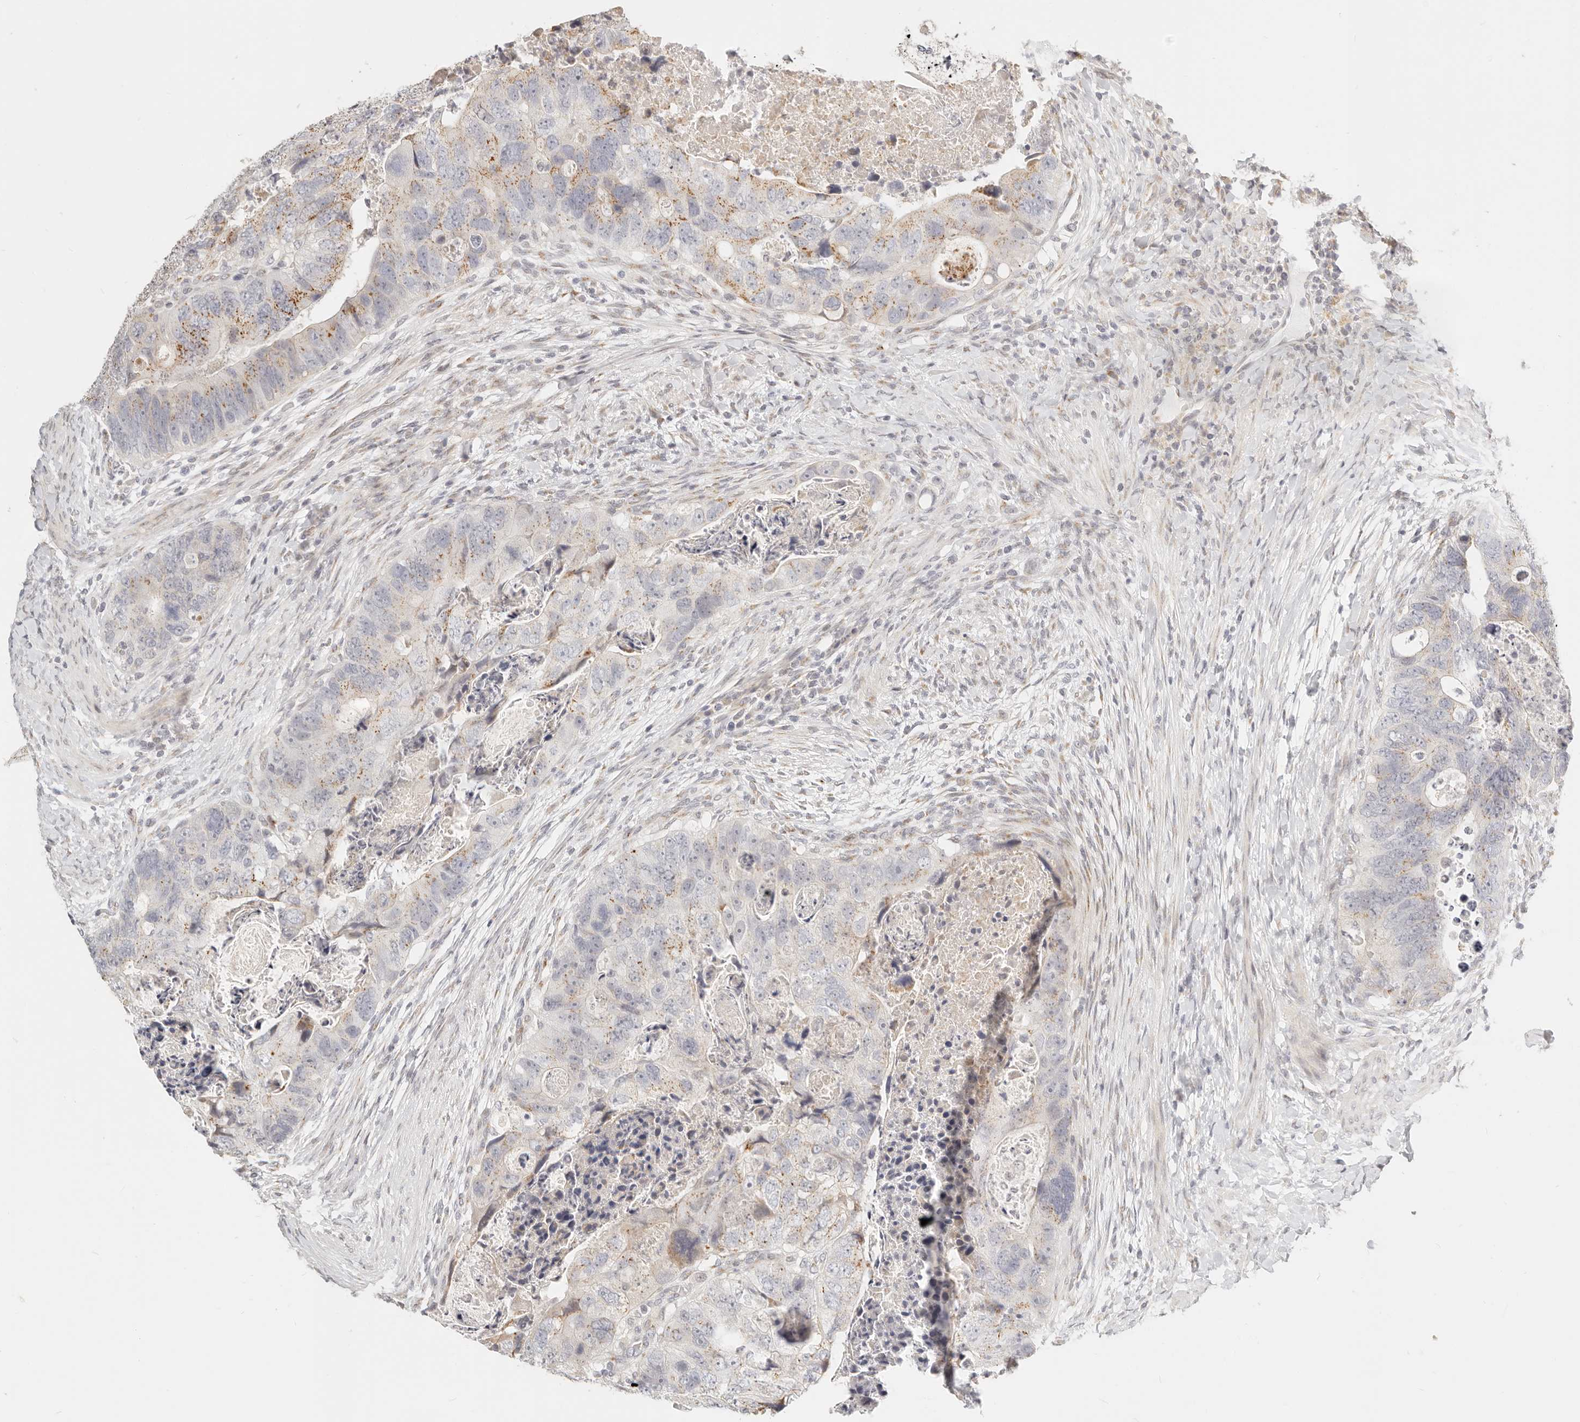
{"staining": {"intensity": "moderate", "quantity": "25%-75%", "location": "cytoplasmic/membranous"}, "tissue": "colorectal cancer", "cell_type": "Tumor cells", "image_type": "cancer", "snomed": [{"axis": "morphology", "description": "Adenocarcinoma, NOS"}, {"axis": "topography", "description": "Rectum"}], "caption": "A brown stain shows moderate cytoplasmic/membranous expression of a protein in human adenocarcinoma (colorectal) tumor cells.", "gene": "FAM20B", "patient": {"sex": "male", "age": 59}}